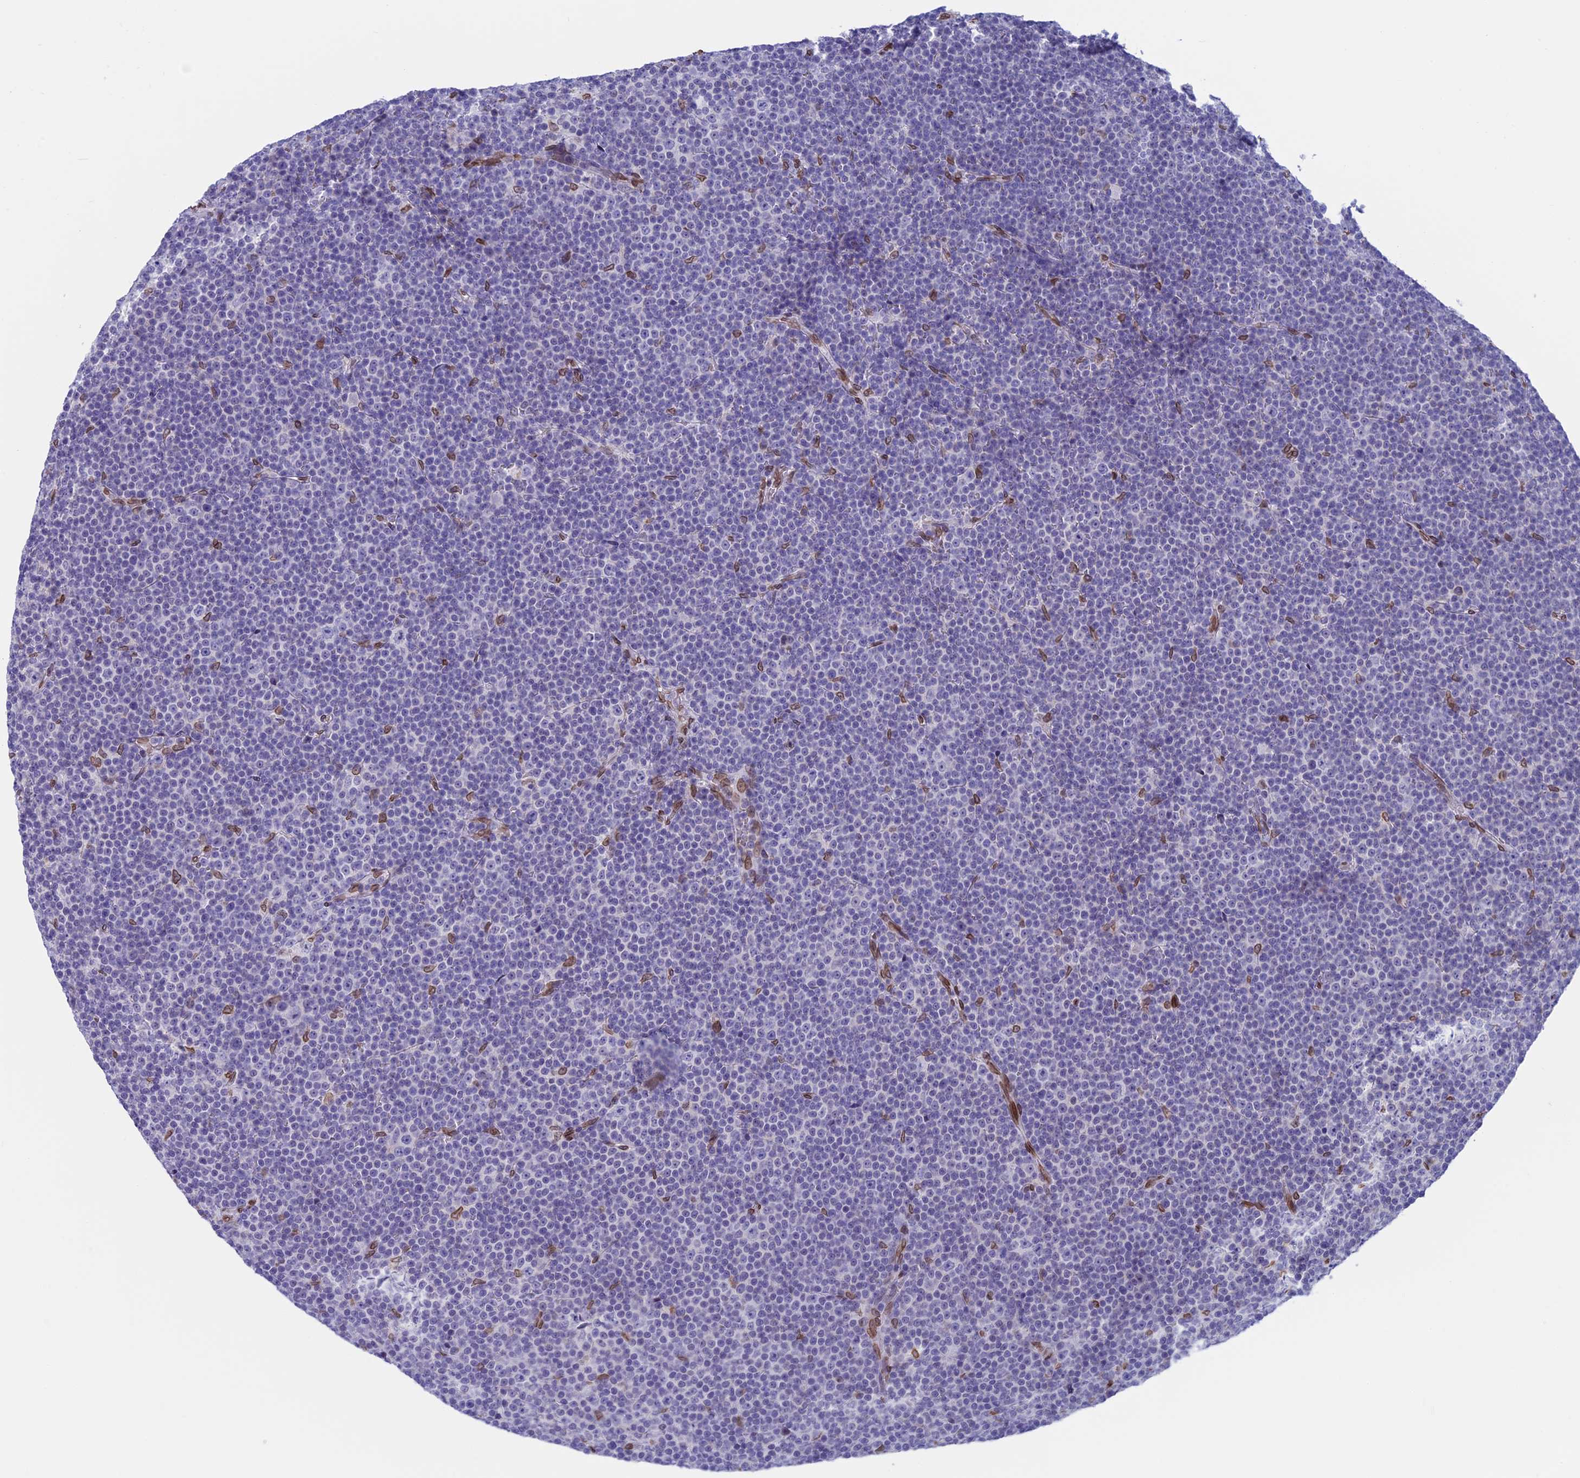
{"staining": {"intensity": "negative", "quantity": "none", "location": "none"}, "tissue": "lymphoma", "cell_type": "Tumor cells", "image_type": "cancer", "snomed": [{"axis": "morphology", "description": "Malignant lymphoma, non-Hodgkin's type, Low grade"}, {"axis": "topography", "description": "Lymph node"}], "caption": "IHC image of human lymphoma stained for a protein (brown), which demonstrates no staining in tumor cells.", "gene": "TMPRSS7", "patient": {"sex": "female", "age": 67}}